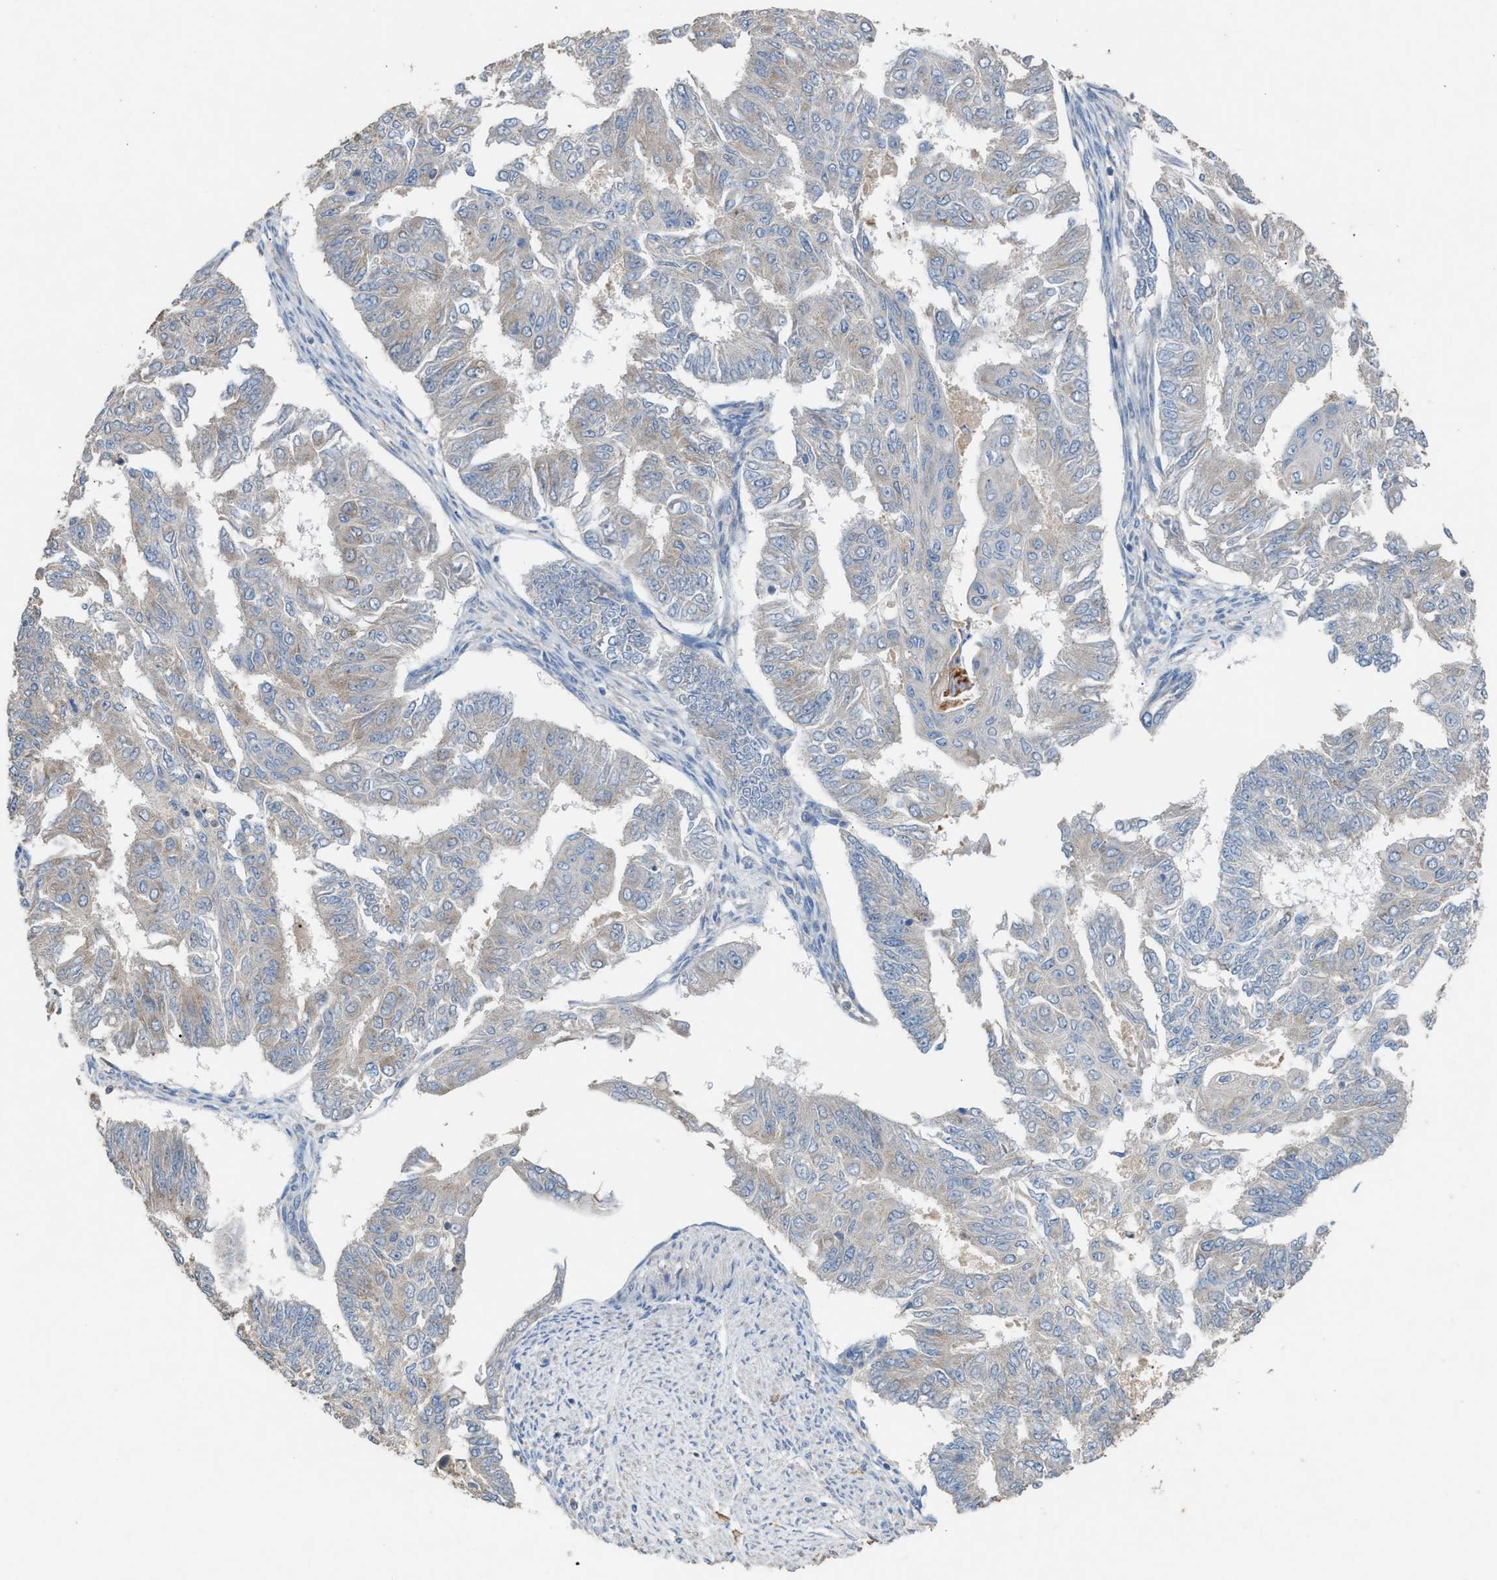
{"staining": {"intensity": "weak", "quantity": "<25%", "location": "cytoplasmic/membranous"}, "tissue": "endometrial cancer", "cell_type": "Tumor cells", "image_type": "cancer", "snomed": [{"axis": "morphology", "description": "Adenocarcinoma, NOS"}, {"axis": "topography", "description": "Endometrium"}], "caption": "Tumor cells show no significant protein positivity in endometrial adenocarcinoma.", "gene": "TPK1", "patient": {"sex": "female", "age": 32}}